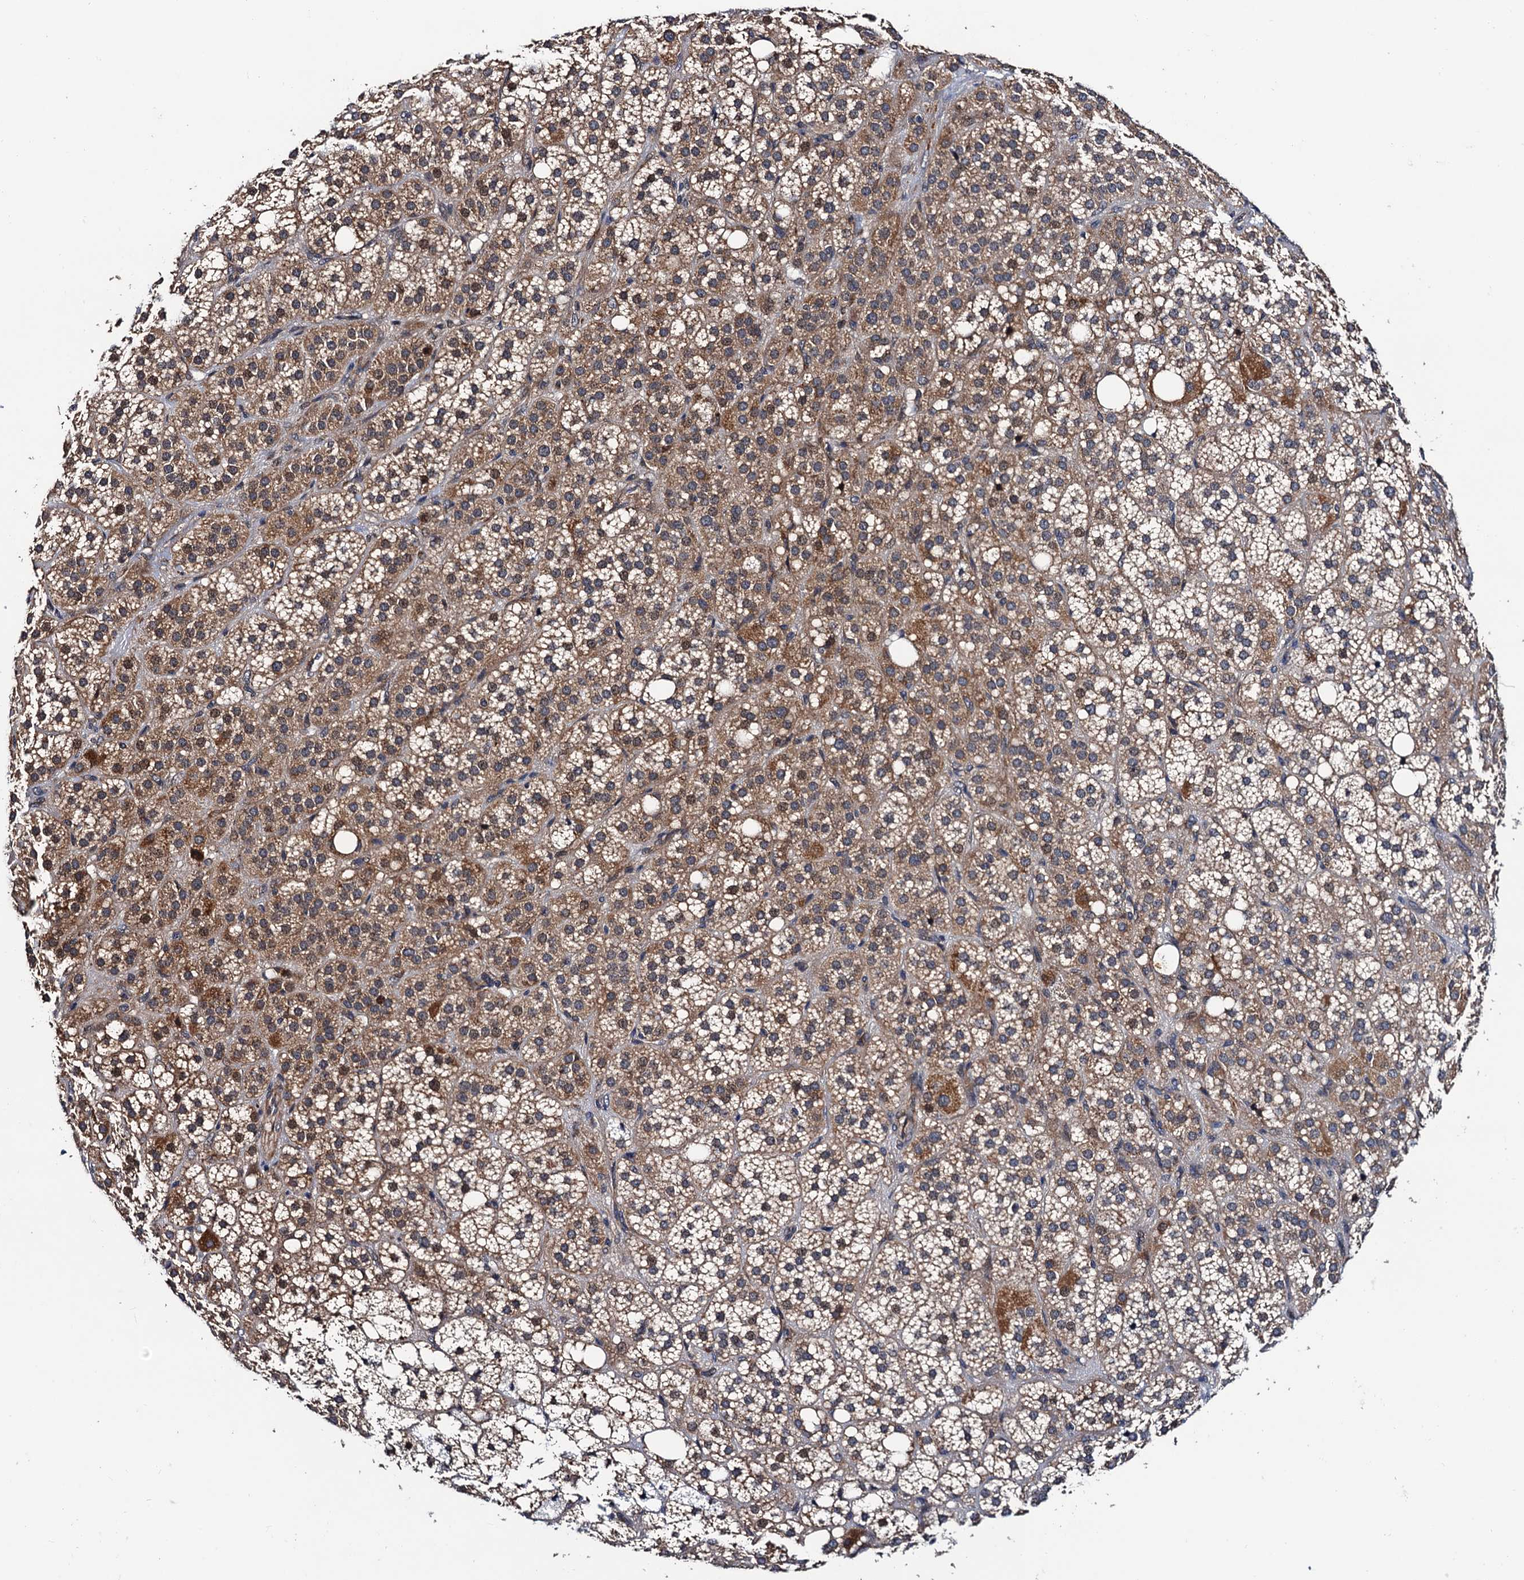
{"staining": {"intensity": "moderate", "quantity": "25%-75%", "location": "cytoplasmic/membranous,nuclear"}, "tissue": "adrenal gland", "cell_type": "Glandular cells", "image_type": "normal", "snomed": [{"axis": "morphology", "description": "Normal tissue, NOS"}, {"axis": "topography", "description": "Adrenal gland"}], "caption": "IHC of benign human adrenal gland demonstrates medium levels of moderate cytoplasmic/membranous,nuclear positivity in approximately 25%-75% of glandular cells. (Brightfield microscopy of DAB IHC at high magnification).", "gene": "NAA16", "patient": {"sex": "female", "age": 59}}